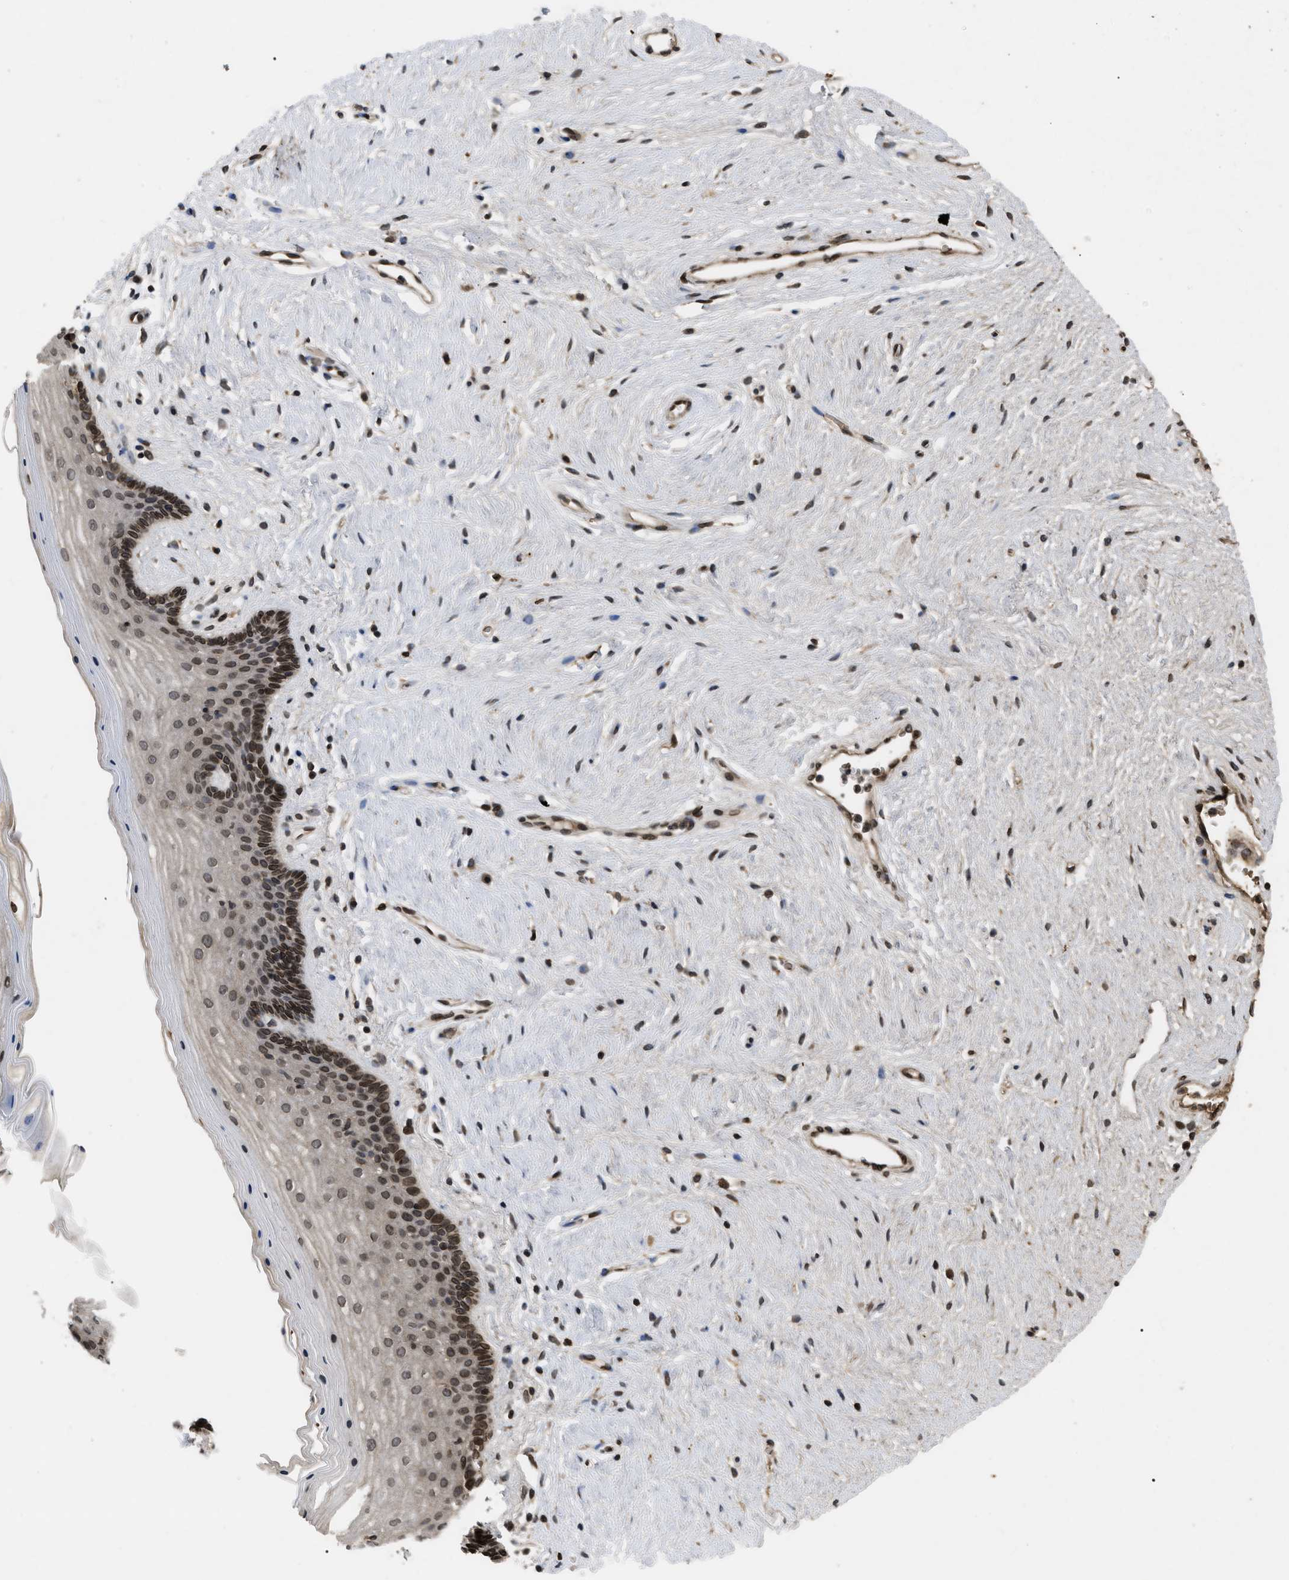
{"staining": {"intensity": "moderate", "quantity": ">75%", "location": "nuclear"}, "tissue": "vagina", "cell_type": "Squamous epithelial cells", "image_type": "normal", "snomed": [{"axis": "morphology", "description": "Normal tissue, NOS"}, {"axis": "topography", "description": "Vagina"}], "caption": "Immunohistochemistry staining of unremarkable vagina, which displays medium levels of moderate nuclear expression in approximately >75% of squamous epithelial cells indicating moderate nuclear protein staining. The staining was performed using DAB (3,3'-diaminobenzidine) (brown) for protein detection and nuclei were counterstained in hematoxylin (blue).", "gene": "CRY1", "patient": {"sex": "female", "age": 44}}